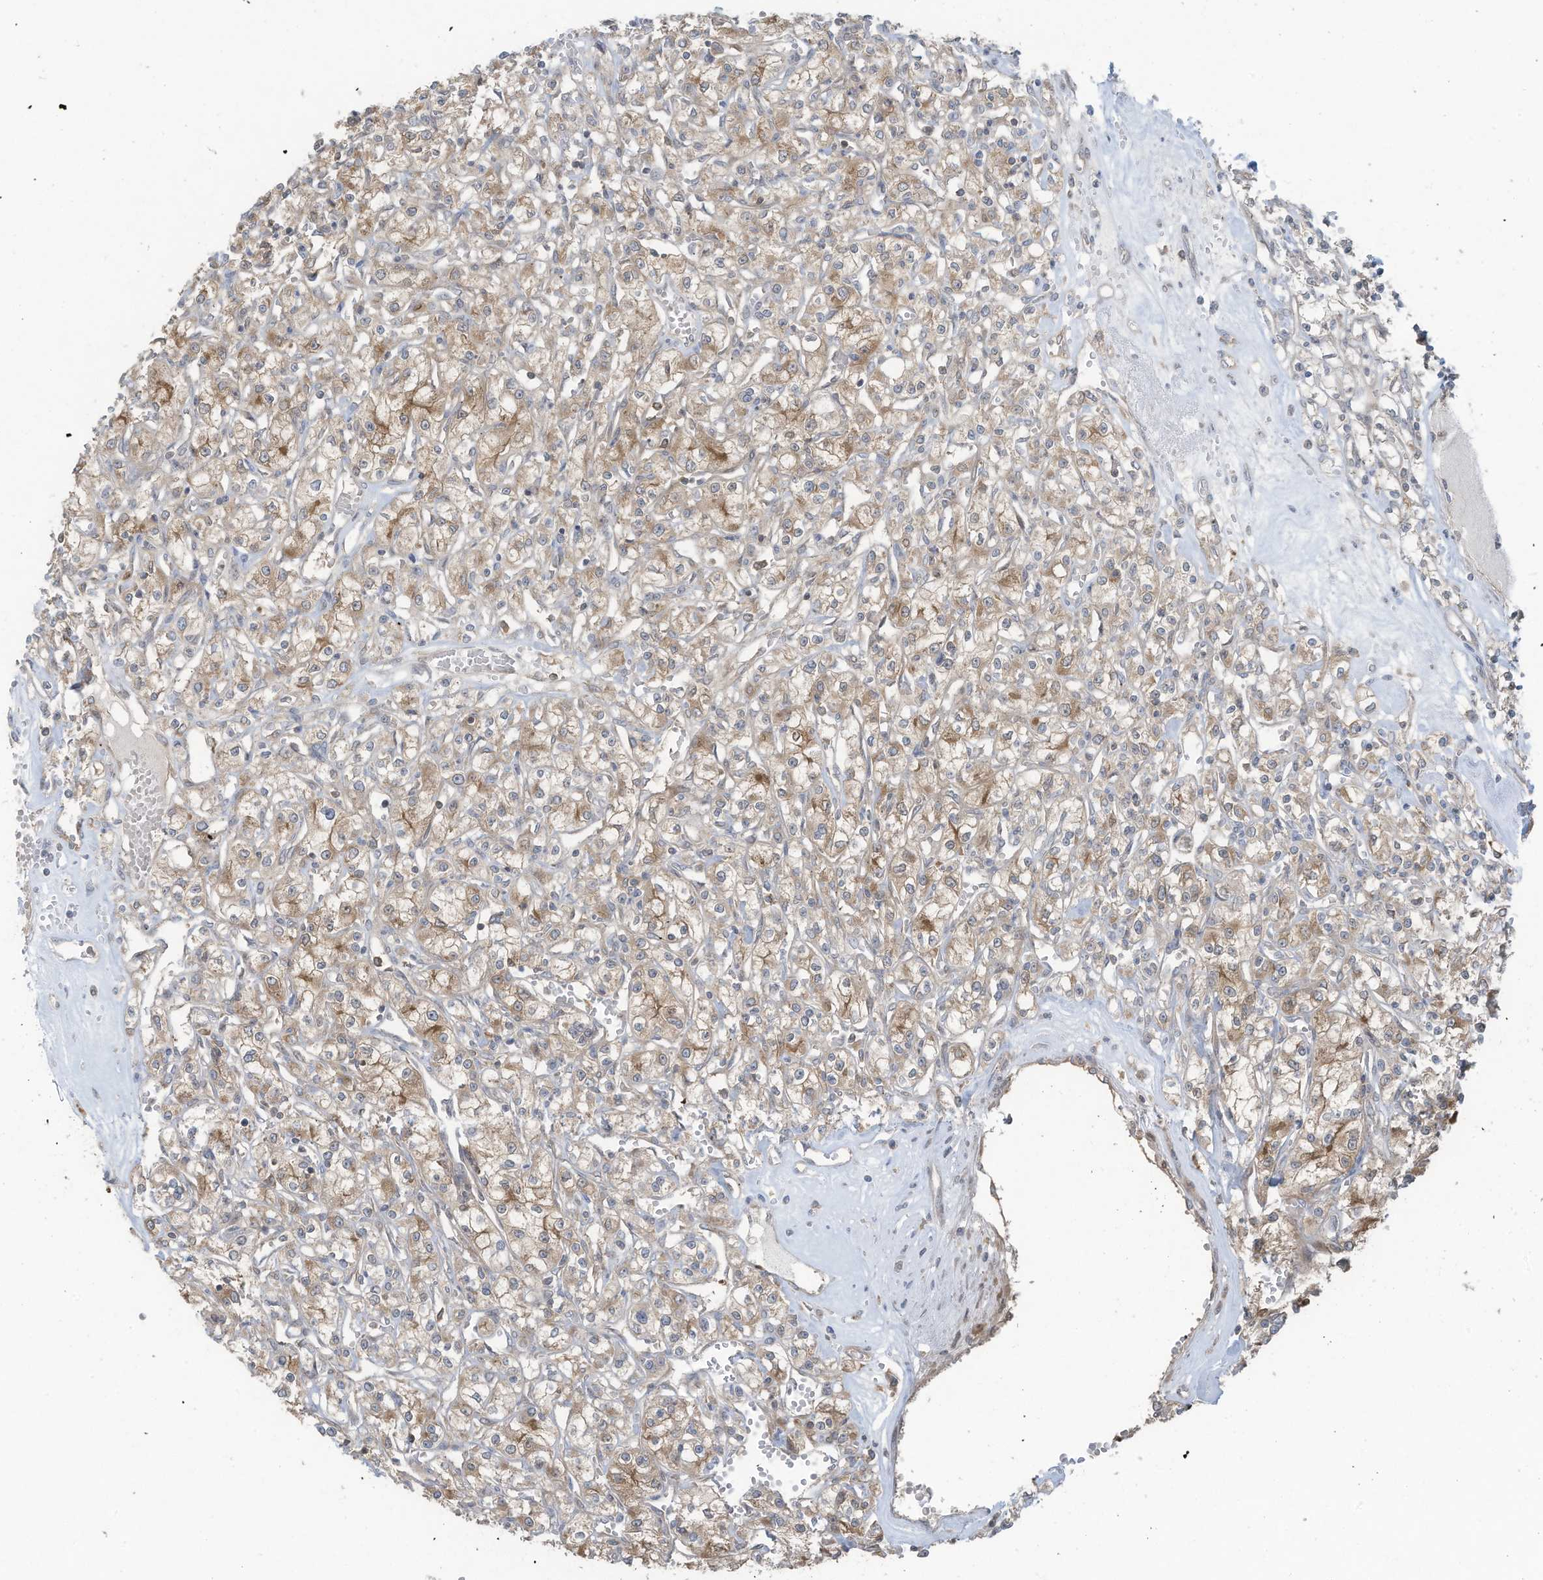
{"staining": {"intensity": "moderate", "quantity": "25%-75%", "location": "cytoplasmic/membranous"}, "tissue": "renal cancer", "cell_type": "Tumor cells", "image_type": "cancer", "snomed": [{"axis": "morphology", "description": "Adenocarcinoma, NOS"}, {"axis": "topography", "description": "Kidney"}], "caption": "This histopathology image shows renal cancer (adenocarcinoma) stained with immunohistochemistry (IHC) to label a protein in brown. The cytoplasmic/membranous of tumor cells show moderate positivity for the protein. Nuclei are counter-stained blue.", "gene": "OLA1", "patient": {"sex": "female", "age": 59}}